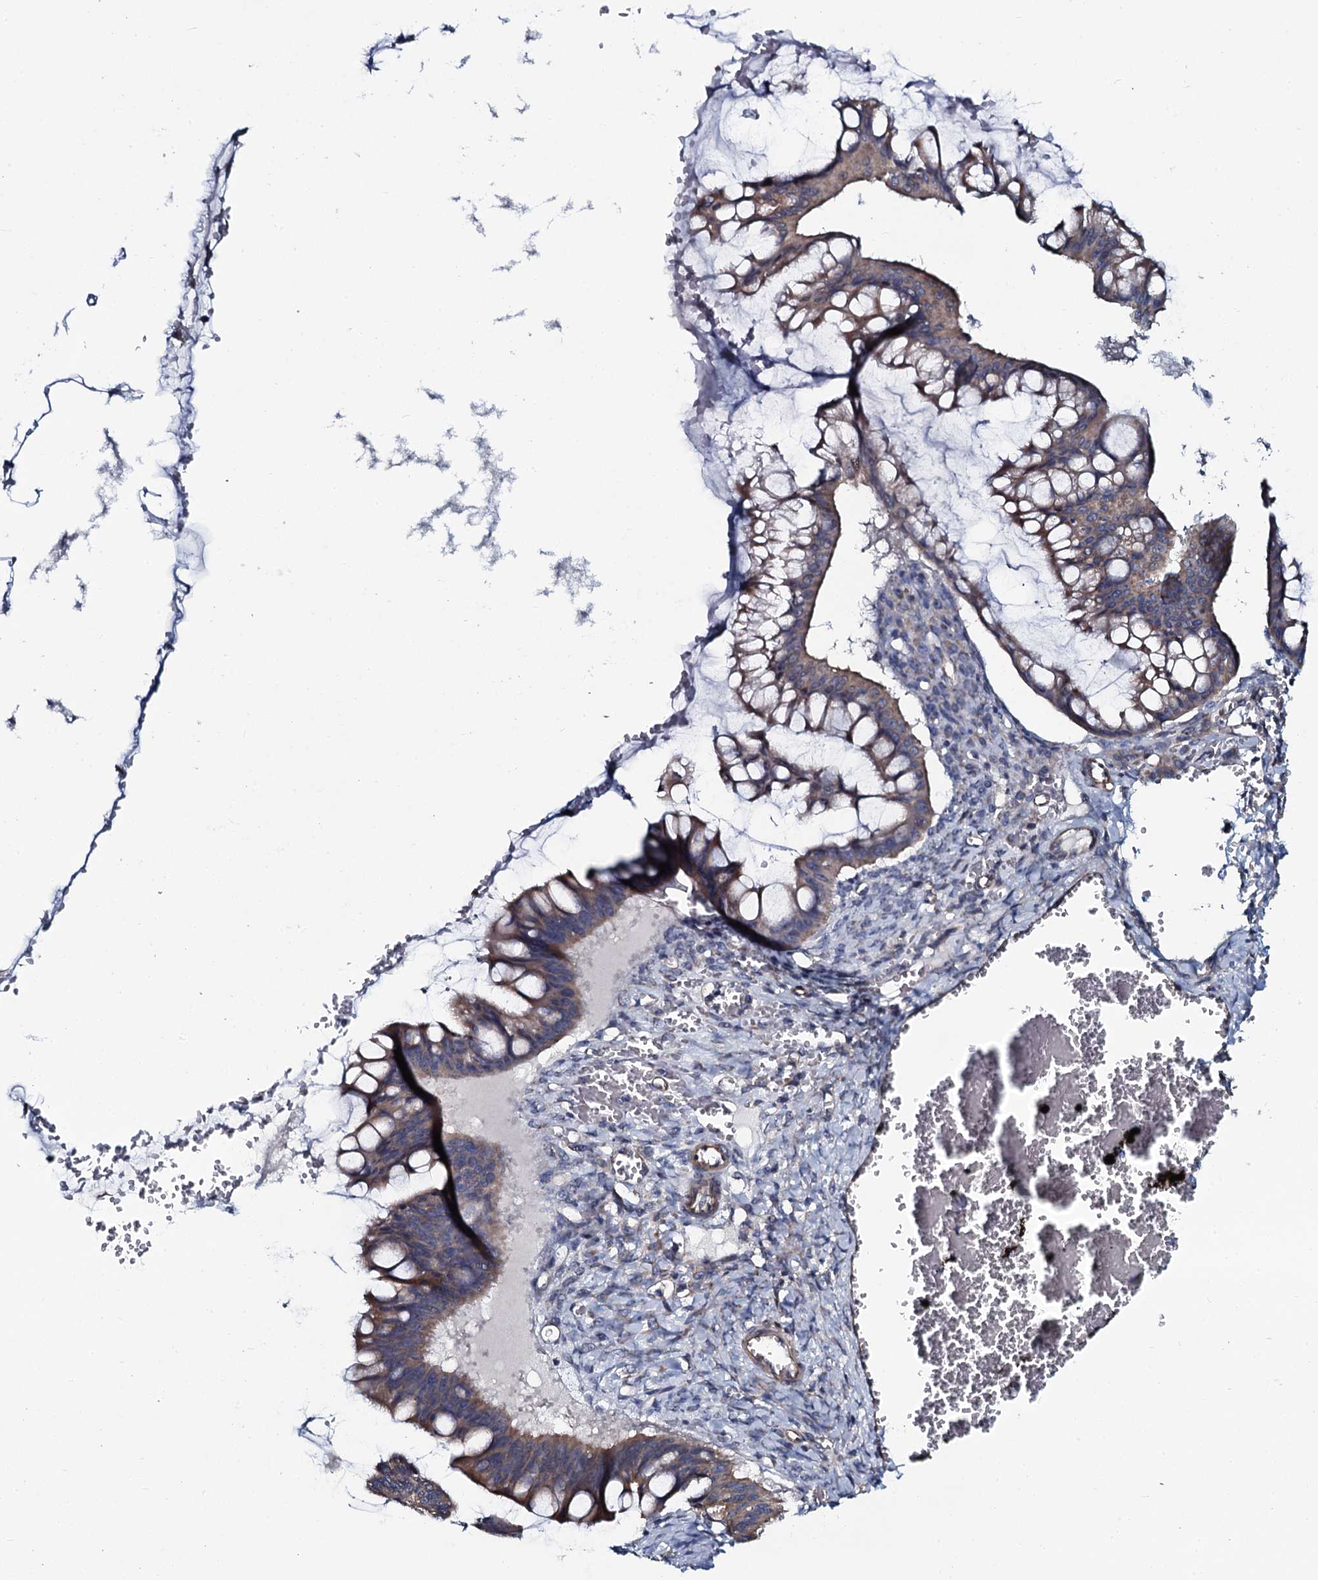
{"staining": {"intensity": "weak", "quantity": ">75%", "location": "cytoplasmic/membranous"}, "tissue": "ovarian cancer", "cell_type": "Tumor cells", "image_type": "cancer", "snomed": [{"axis": "morphology", "description": "Cystadenocarcinoma, mucinous, NOS"}, {"axis": "topography", "description": "Ovary"}], "caption": "The image demonstrates immunohistochemical staining of mucinous cystadenocarcinoma (ovarian). There is weak cytoplasmic/membranous positivity is appreciated in approximately >75% of tumor cells.", "gene": "KCTD4", "patient": {"sex": "female", "age": 73}}